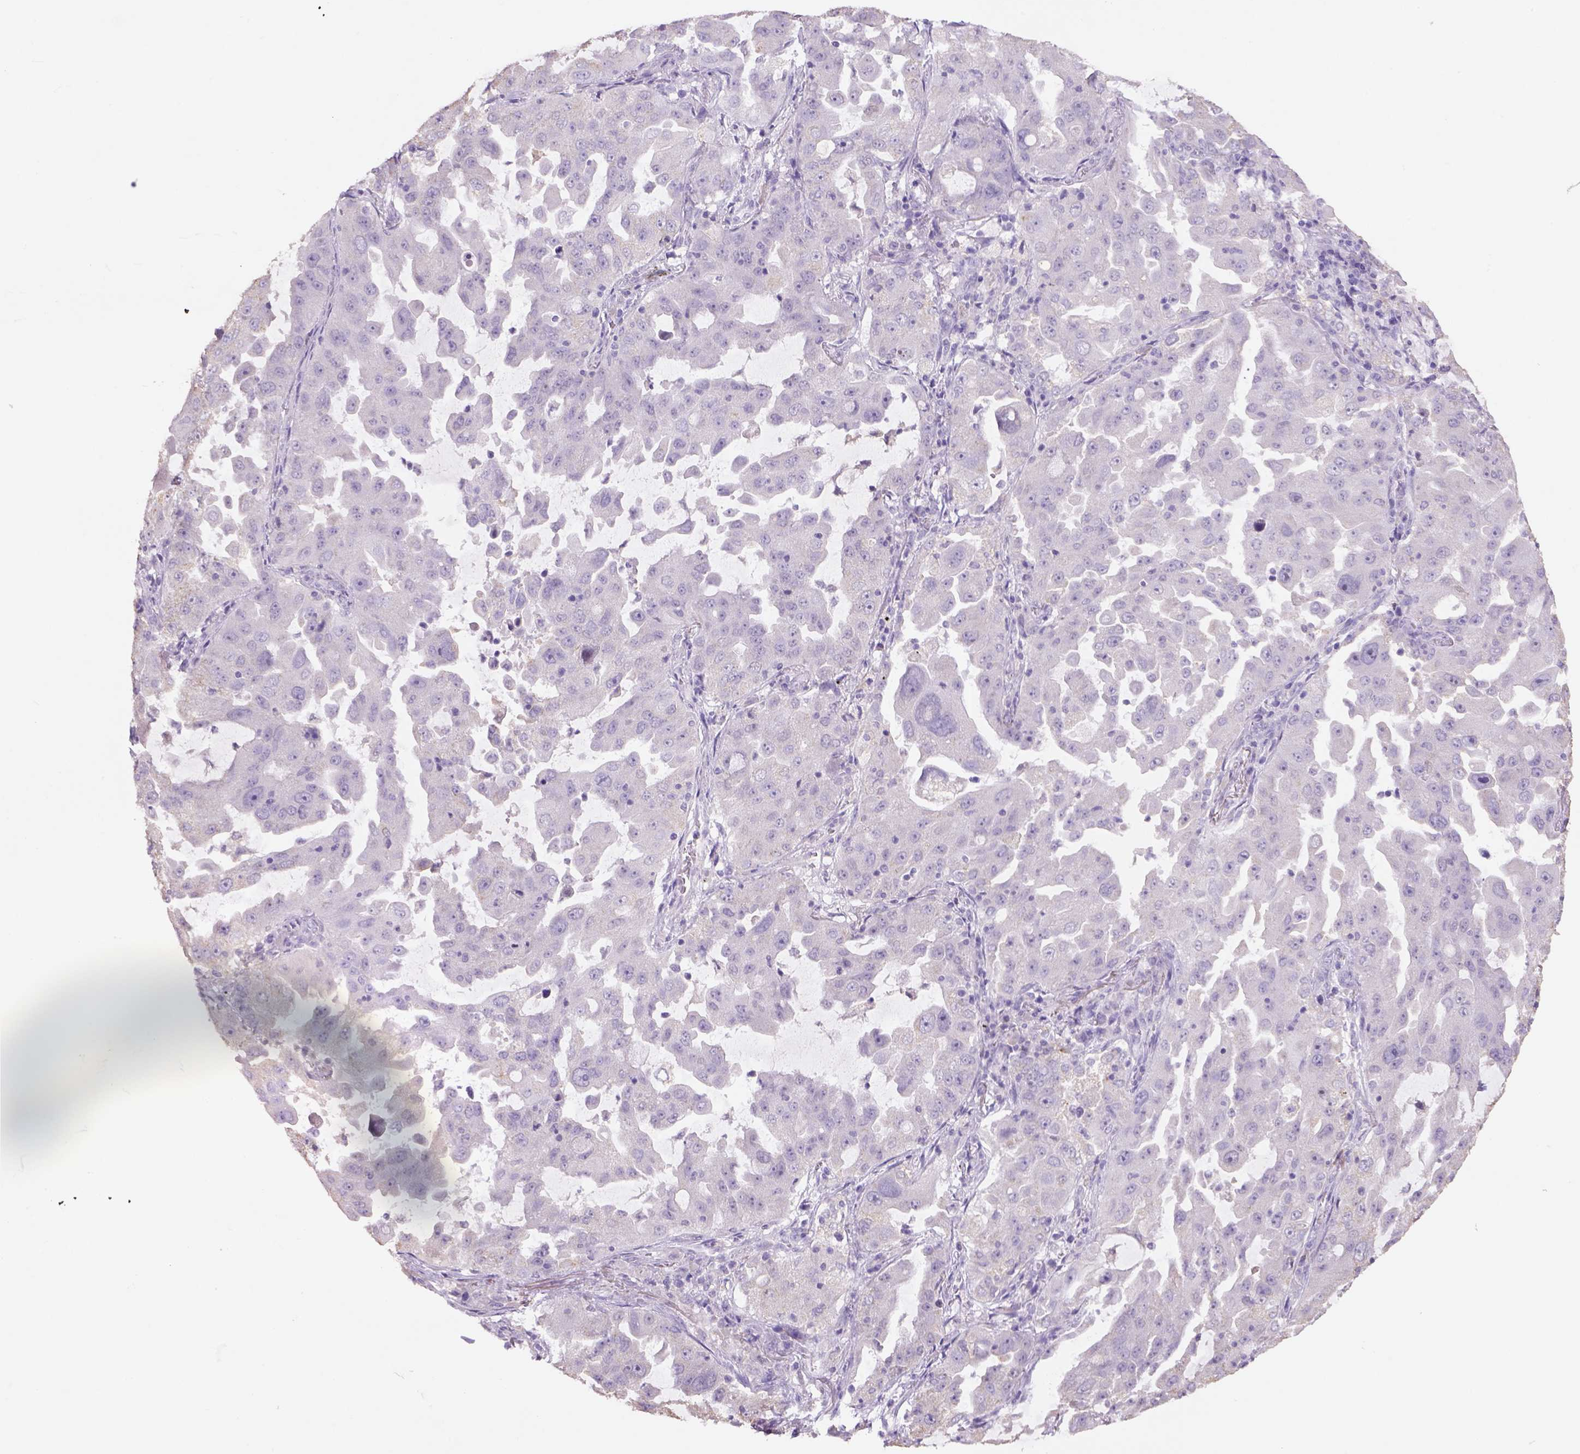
{"staining": {"intensity": "negative", "quantity": "none", "location": "none"}, "tissue": "lung cancer", "cell_type": "Tumor cells", "image_type": "cancer", "snomed": [{"axis": "morphology", "description": "Adenocarcinoma, NOS"}, {"axis": "topography", "description": "Lung"}], "caption": "The image shows no significant positivity in tumor cells of lung cancer.", "gene": "NAALAD2", "patient": {"sex": "female", "age": 61}}